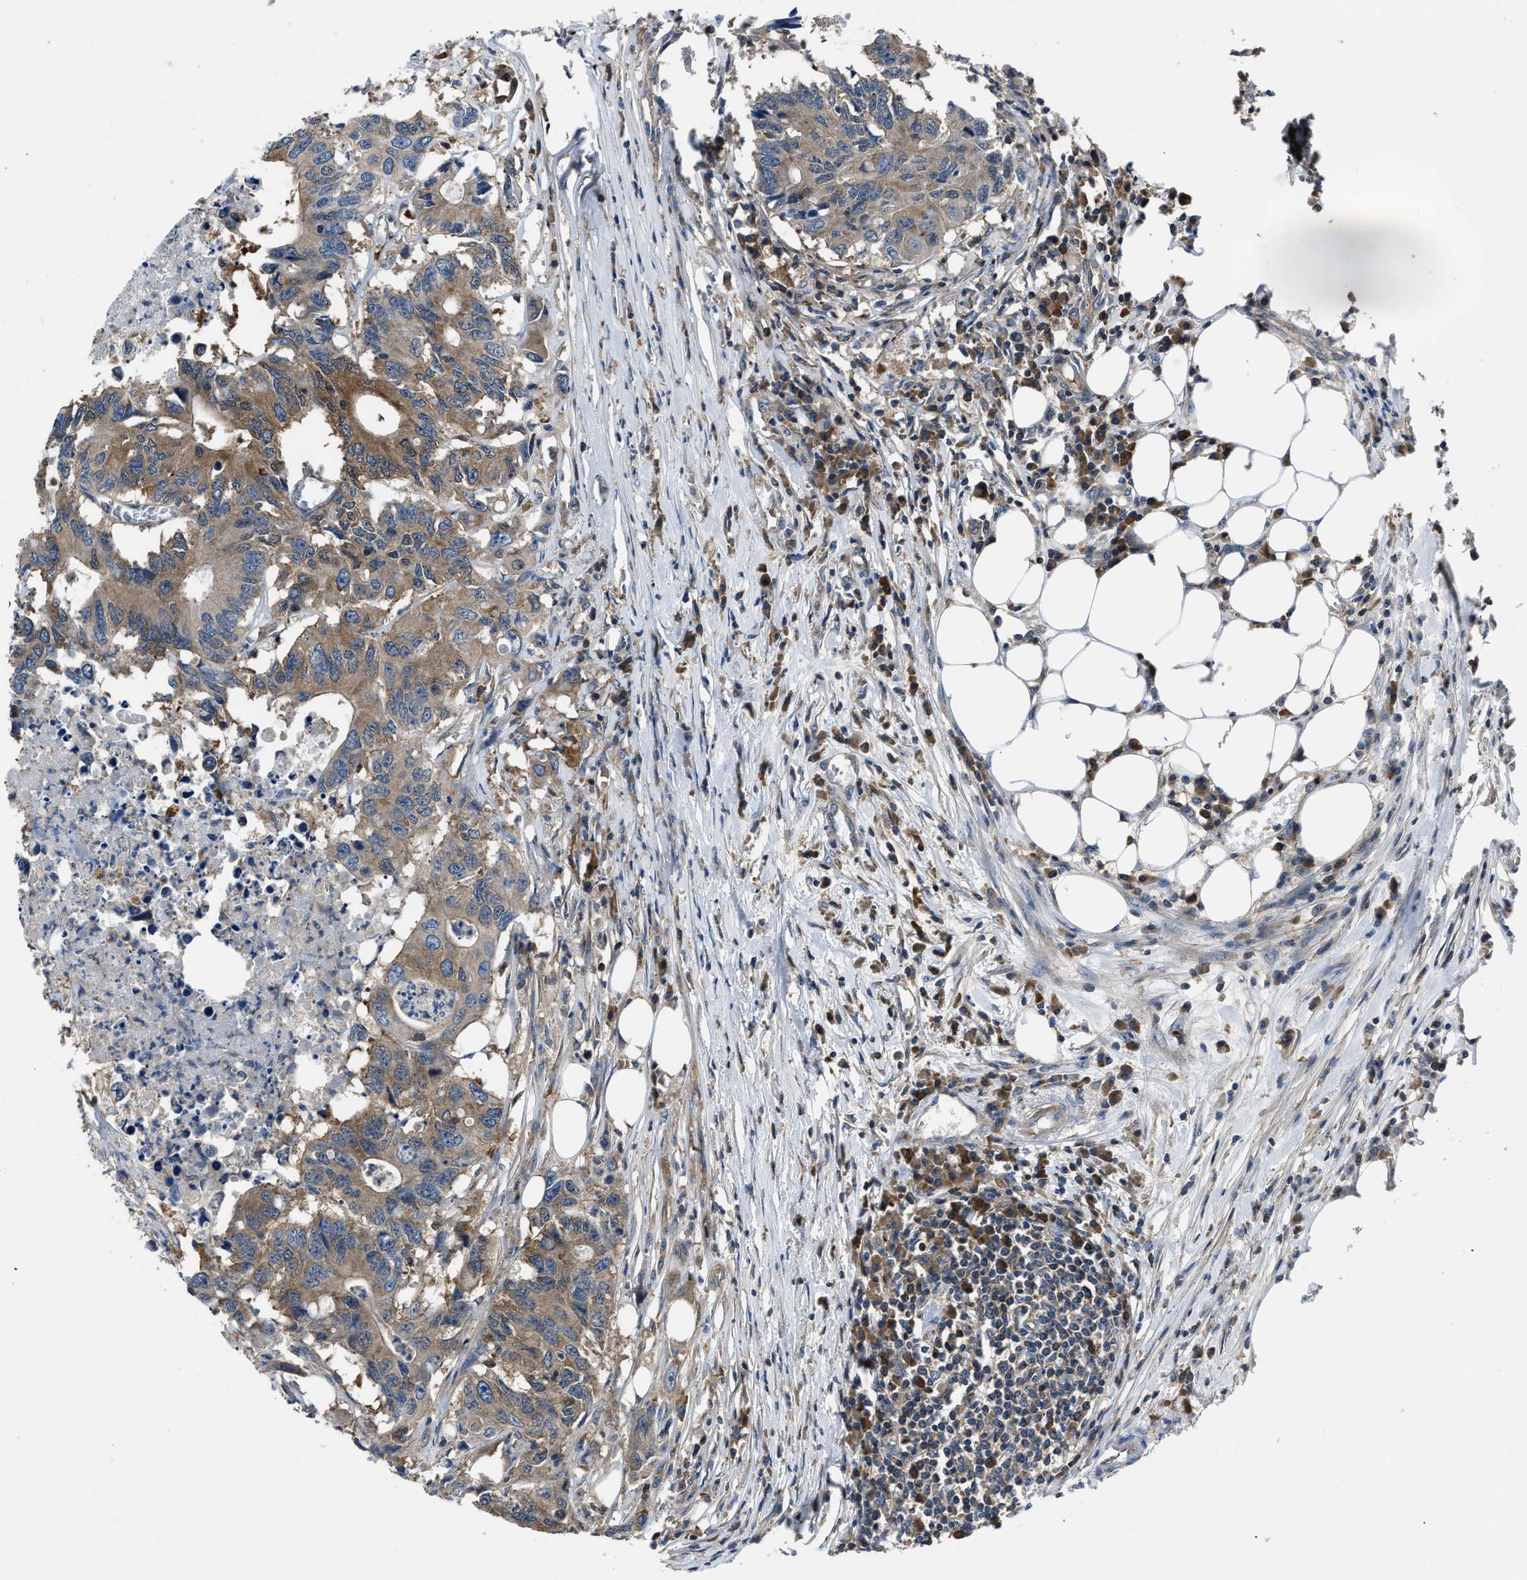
{"staining": {"intensity": "moderate", "quantity": ">75%", "location": "cytoplasmic/membranous"}, "tissue": "colorectal cancer", "cell_type": "Tumor cells", "image_type": "cancer", "snomed": [{"axis": "morphology", "description": "Adenocarcinoma, NOS"}, {"axis": "topography", "description": "Colon"}], "caption": "High-power microscopy captured an IHC photomicrograph of adenocarcinoma (colorectal), revealing moderate cytoplasmic/membranous expression in about >75% of tumor cells.", "gene": "YARS1", "patient": {"sex": "male", "age": 71}}